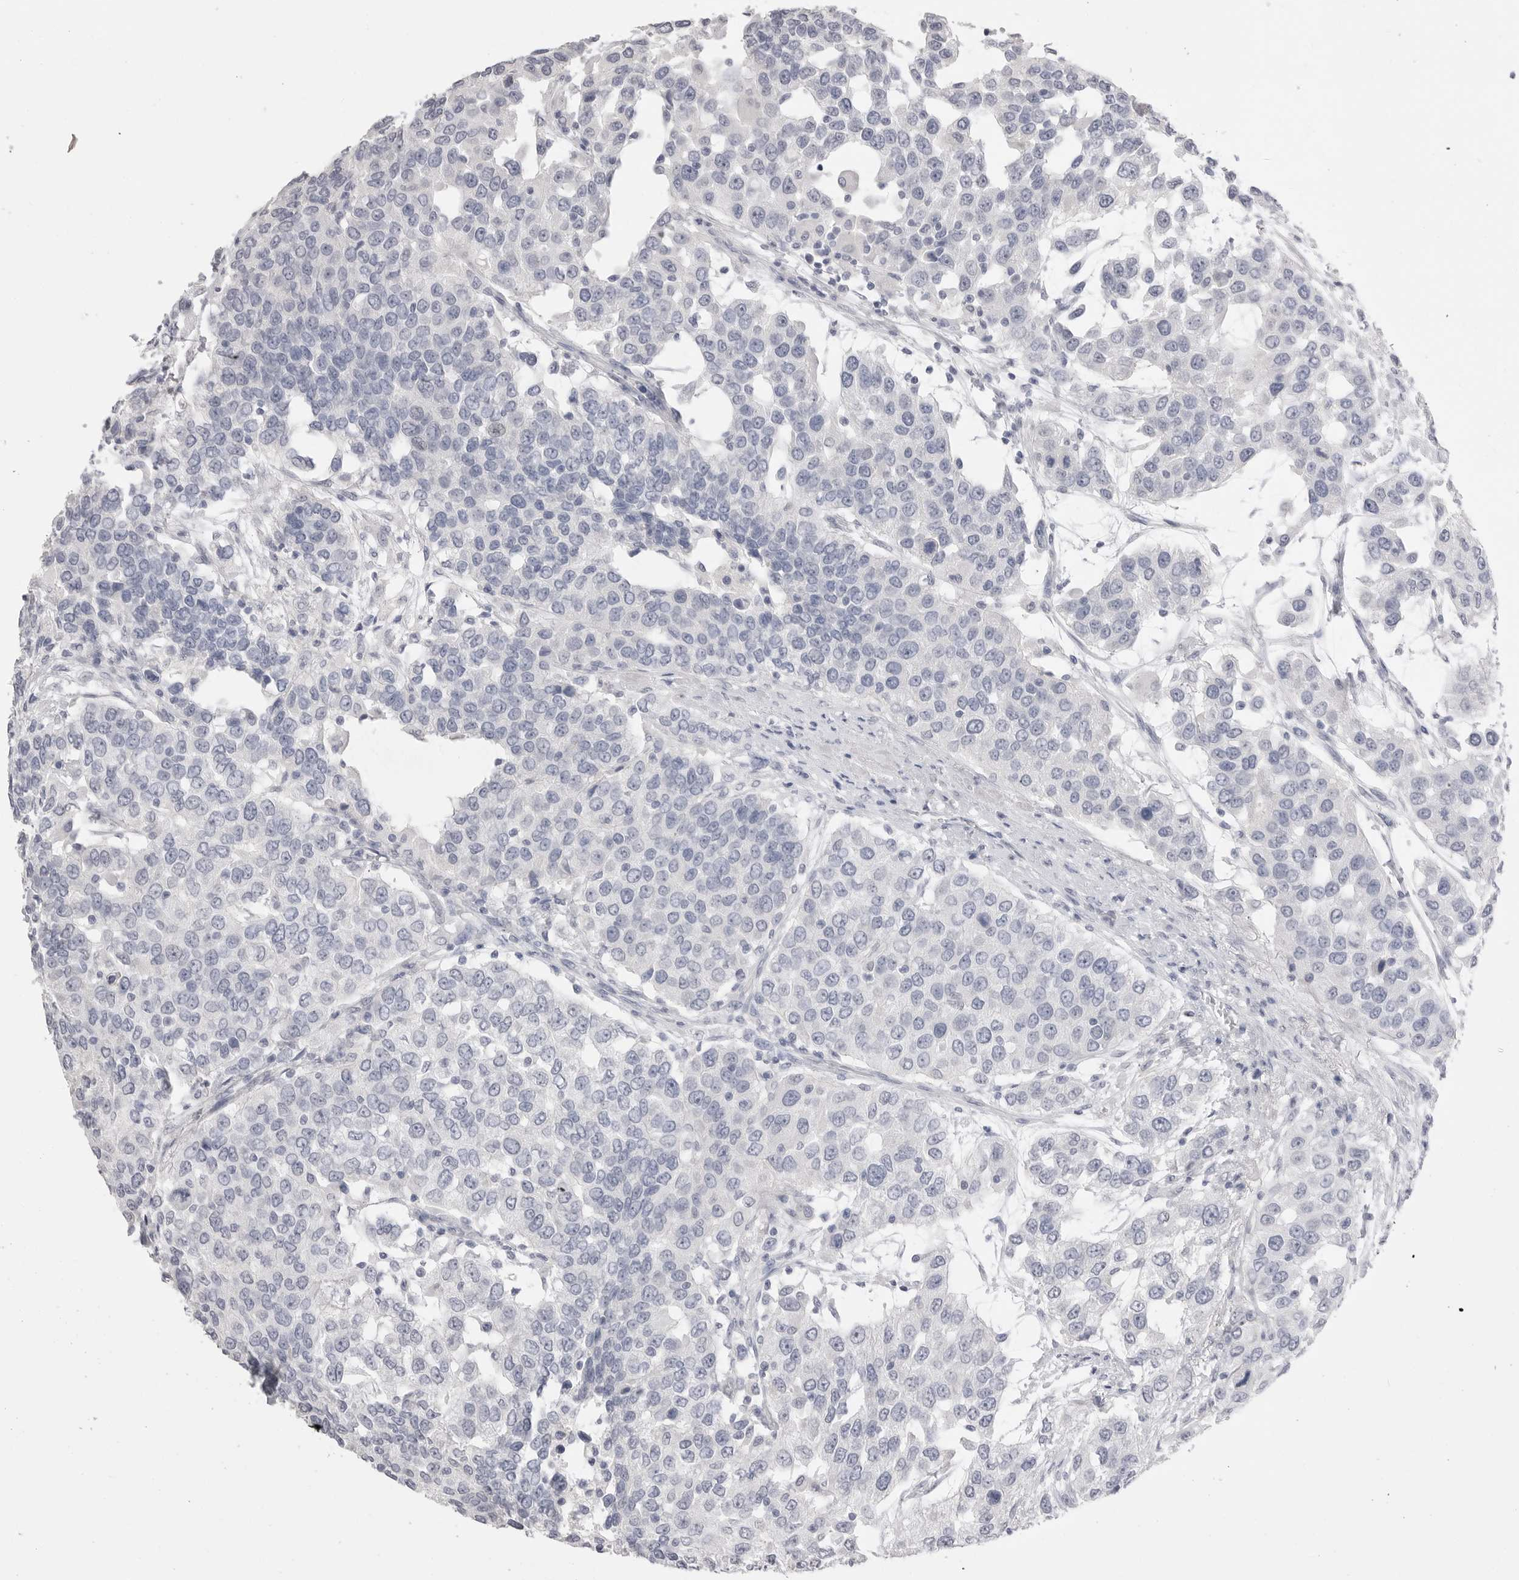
{"staining": {"intensity": "negative", "quantity": "none", "location": "none"}, "tissue": "urothelial cancer", "cell_type": "Tumor cells", "image_type": "cancer", "snomed": [{"axis": "morphology", "description": "Urothelial carcinoma, High grade"}, {"axis": "topography", "description": "Urinary bladder"}], "caption": "An immunohistochemistry (IHC) micrograph of urothelial cancer is shown. There is no staining in tumor cells of urothelial cancer.", "gene": "CPB1", "patient": {"sex": "female", "age": 80}}